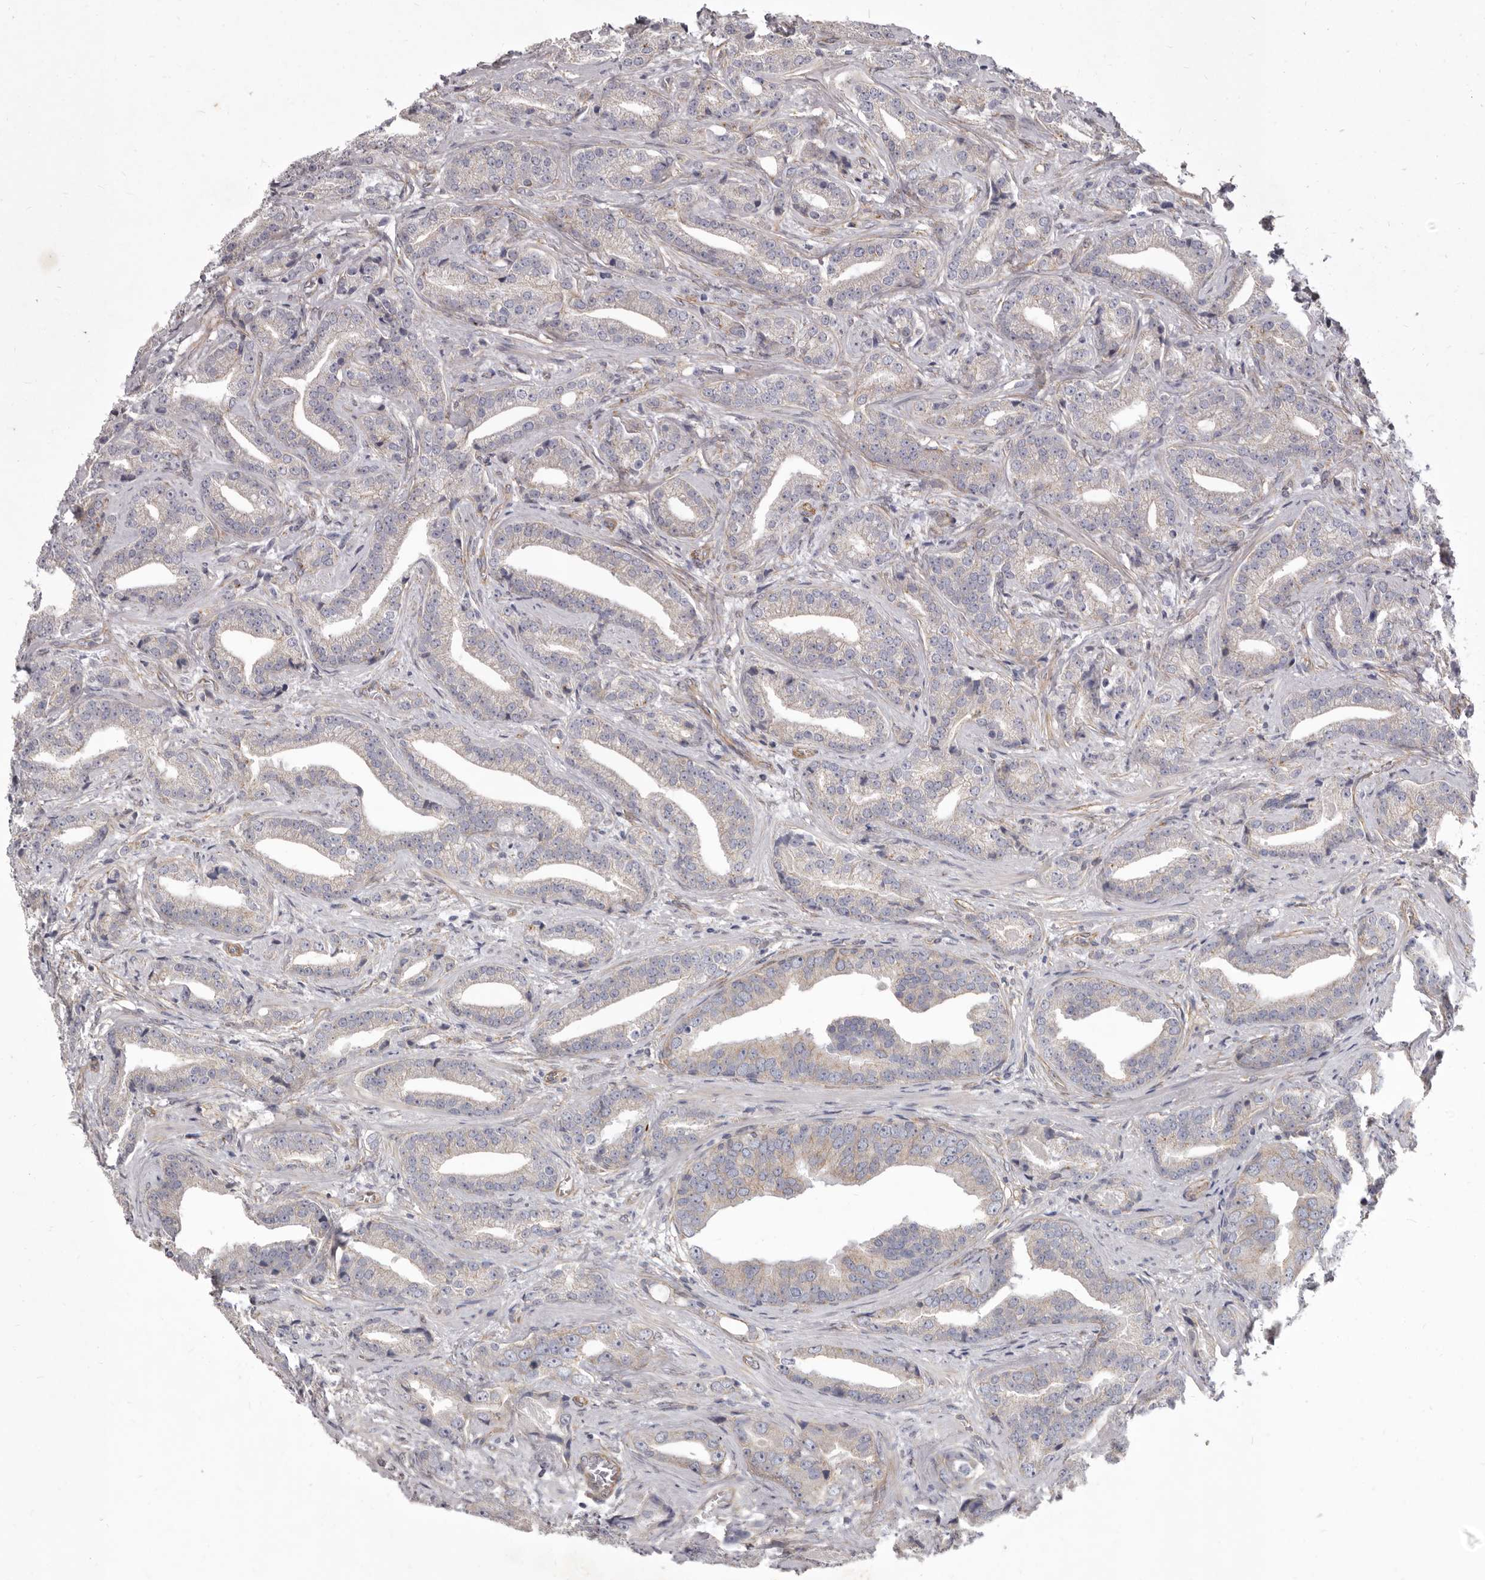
{"staining": {"intensity": "weak", "quantity": "25%-75%", "location": "cytoplasmic/membranous"}, "tissue": "prostate cancer", "cell_type": "Tumor cells", "image_type": "cancer", "snomed": [{"axis": "morphology", "description": "Adenocarcinoma, Low grade"}, {"axis": "topography", "description": "Prostate"}], "caption": "A low amount of weak cytoplasmic/membranous positivity is identified in approximately 25%-75% of tumor cells in prostate cancer (low-grade adenocarcinoma) tissue. The protein is shown in brown color, while the nuclei are stained blue.", "gene": "P2RX6", "patient": {"sex": "male", "age": 67}}